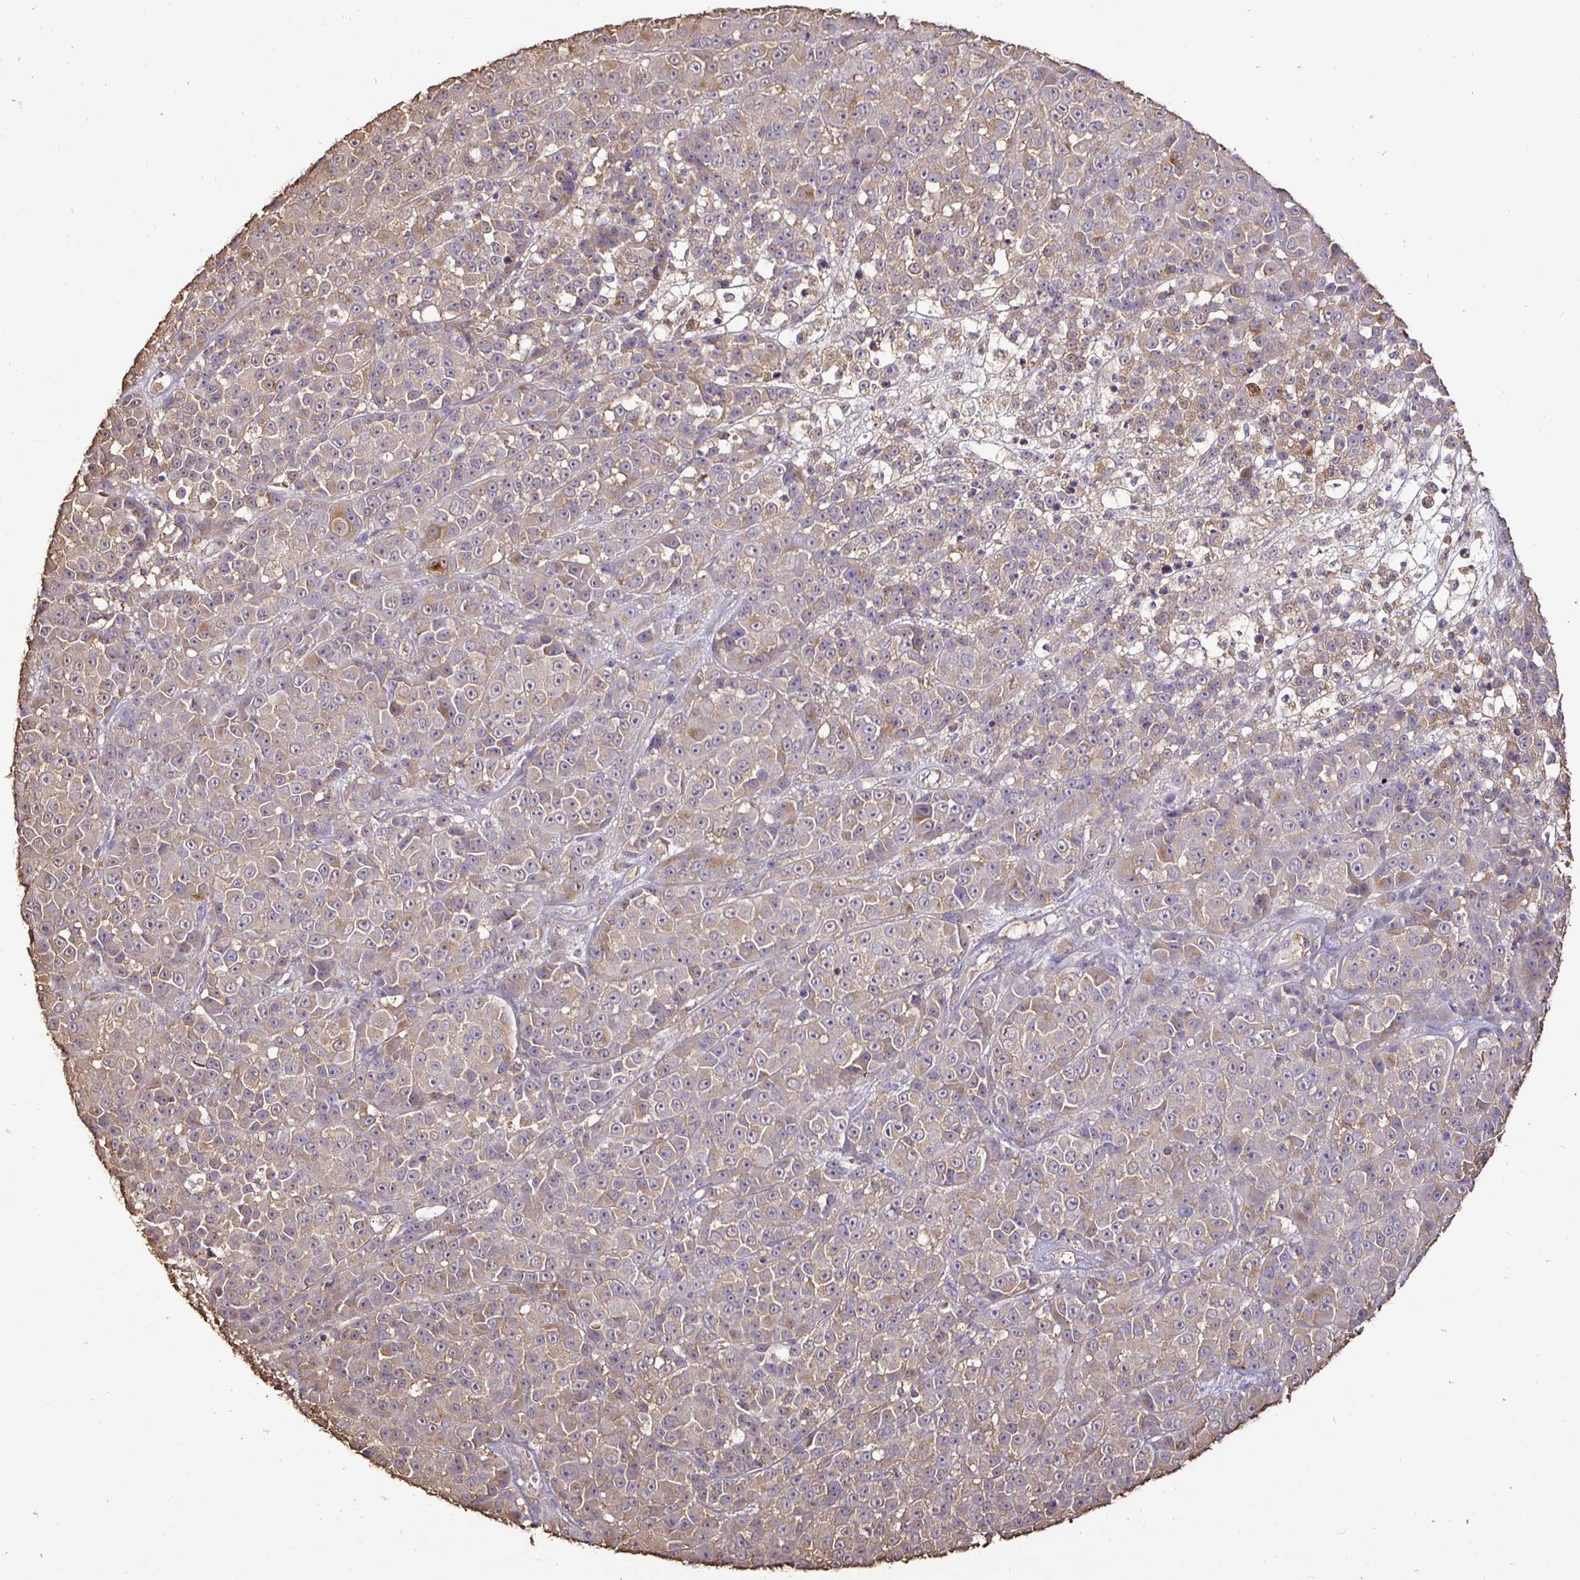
{"staining": {"intensity": "weak", "quantity": "<25%", "location": "cytoplasmic/membranous,nuclear"}, "tissue": "melanoma", "cell_type": "Tumor cells", "image_type": "cancer", "snomed": [{"axis": "morphology", "description": "Malignant melanoma, NOS"}, {"axis": "topography", "description": "Skin"}, {"axis": "topography", "description": "Skin of back"}], "caption": "Malignant melanoma was stained to show a protein in brown. There is no significant positivity in tumor cells.", "gene": "MAPK8IP3", "patient": {"sex": "male", "age": 91}}